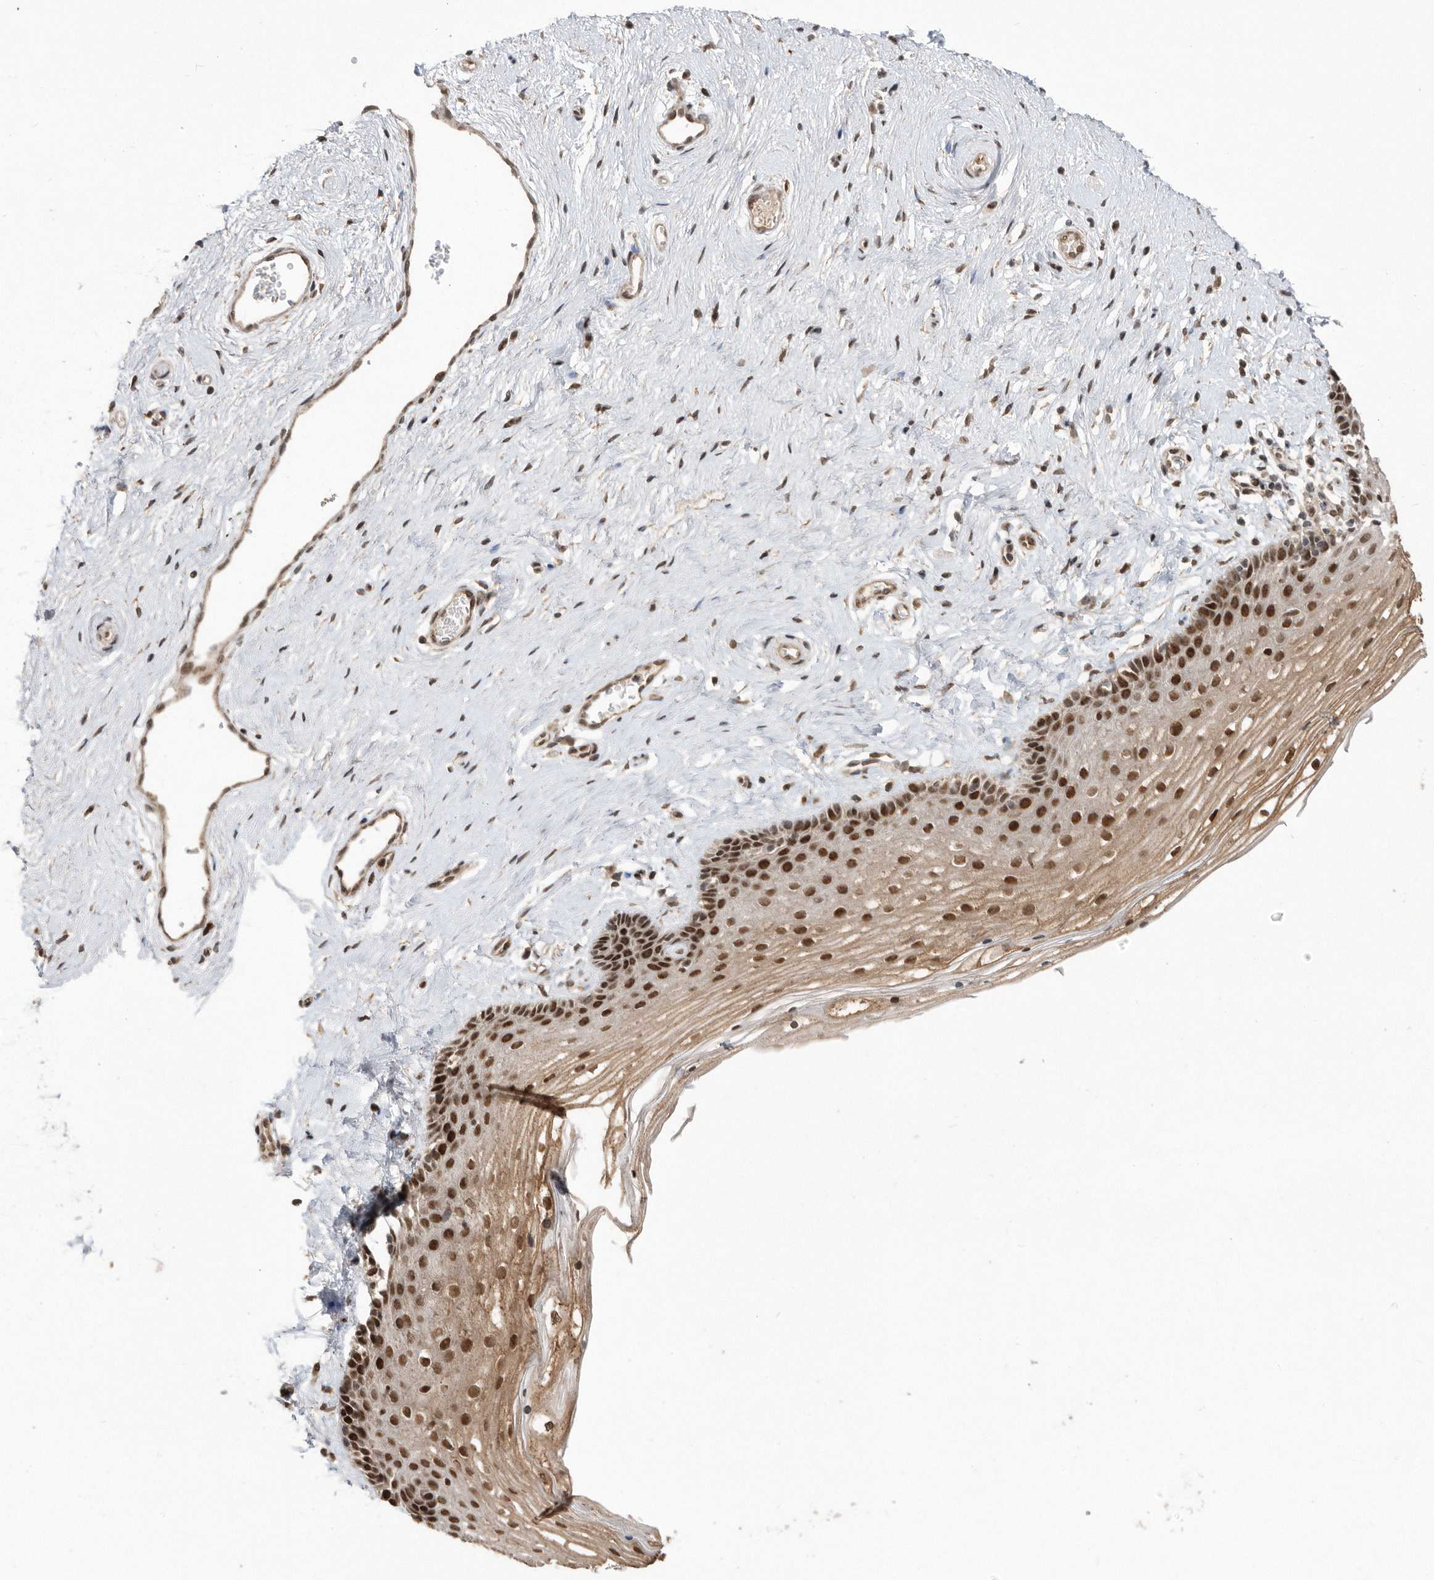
{"staining": {"intensity": "strong", "quantity": ">75%", "location": "nuclear"}, "tissue": "vagina", "cell_type": "Squamous epithelial cells", "image_type": "normal", "snomed": [{"axis": "morphology", "description": "Normal tissue, NOS"}, {"axis": "topography", "description": "Vagina"}], "caption": "Normal vagina was stained to show a protein in brown. There is high levels of strong nuclear expression in approximately >75% of squamous epithelial cells.", "gene": "TDRD3", "patient": {"sex": "female", "age": 46}}